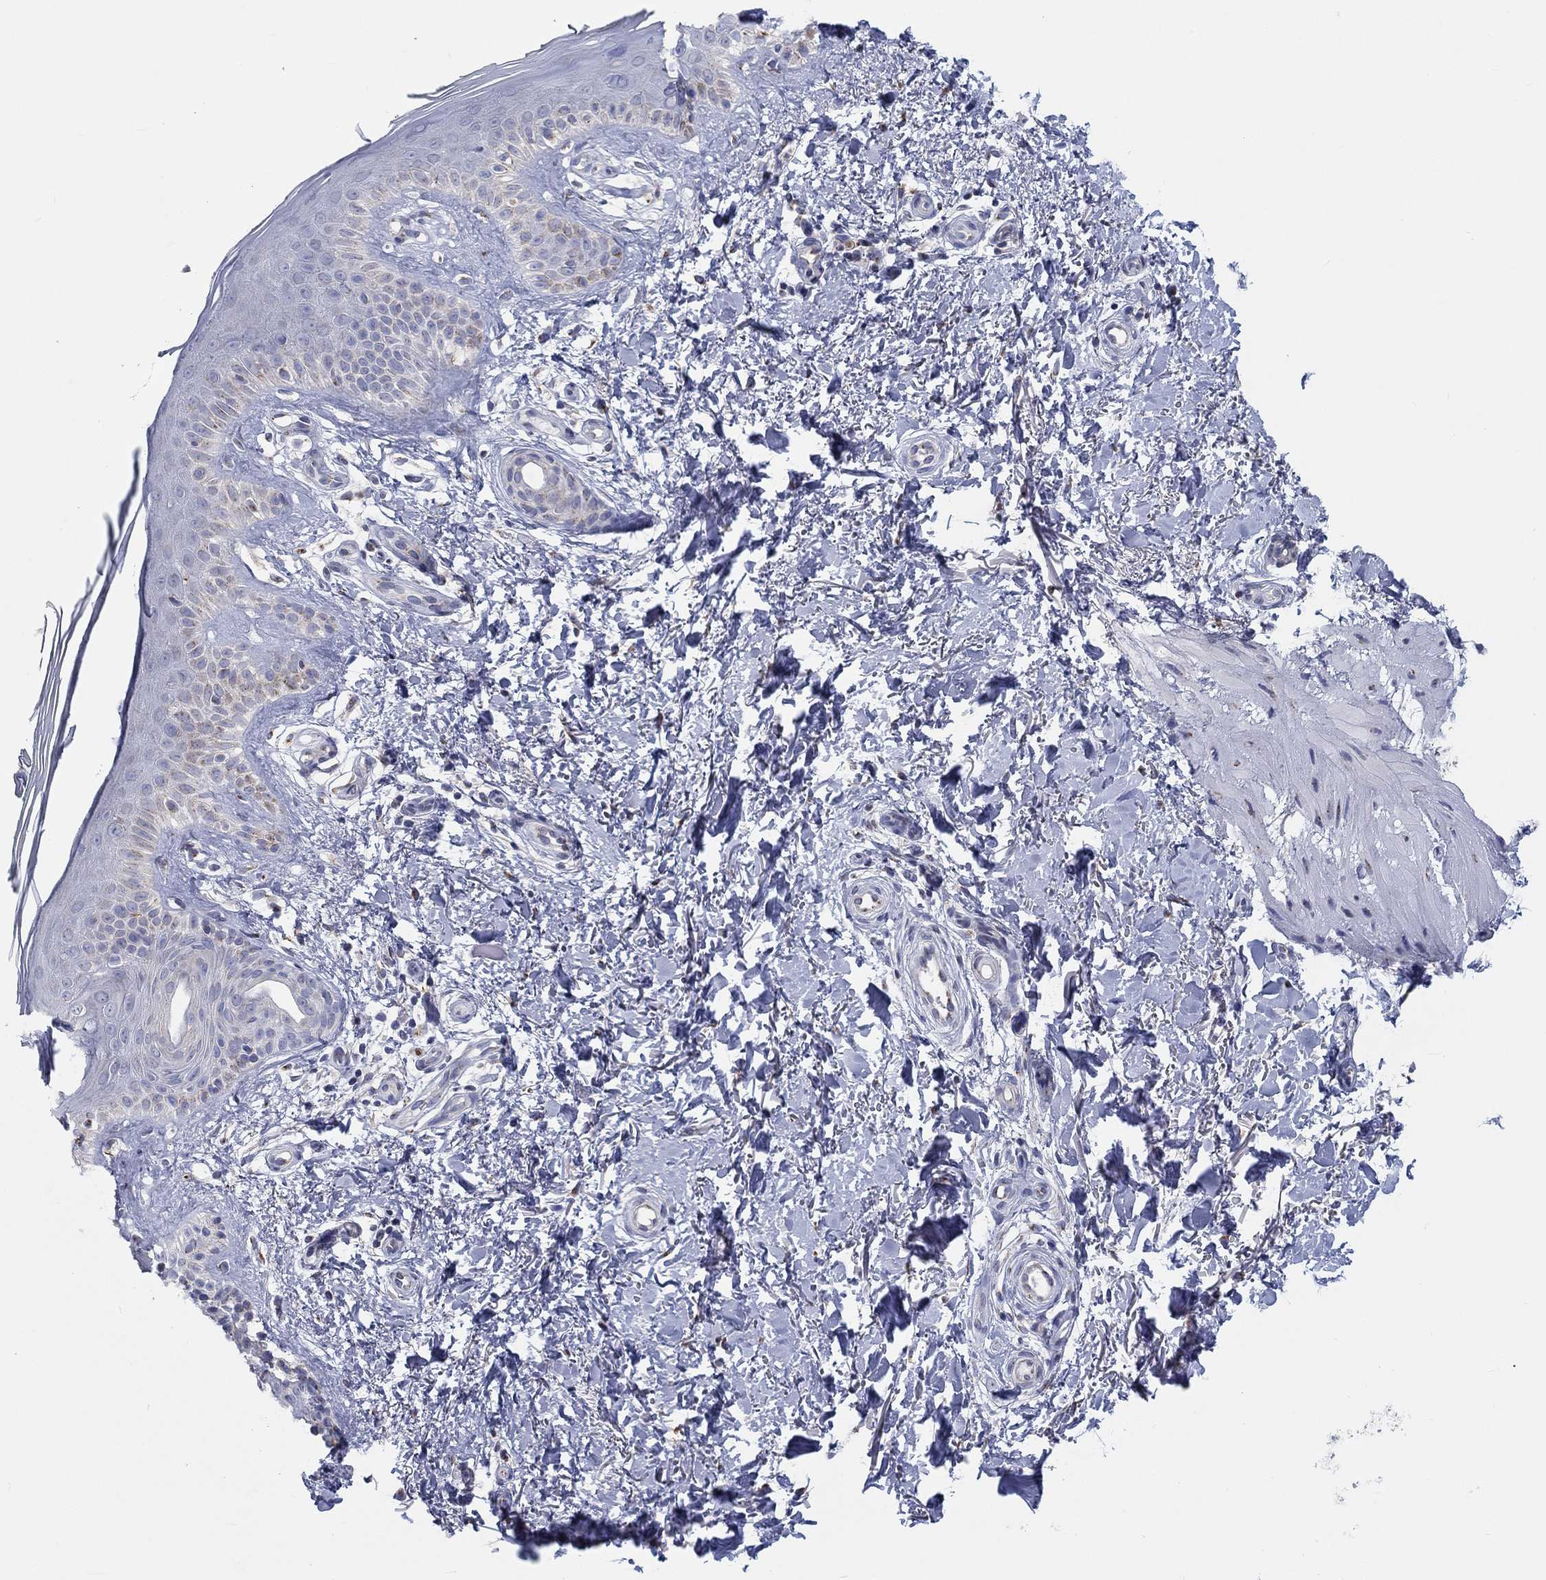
{"staining": {"intensity": "negative", "quantity": "none", "location": "none"}, "tissue": "skin", "cell_type": "Fibroblasts", "image_type": "normal", "snomed": [{"axis": "morphology", "description": "Normal tissue, NOS"}, {"axis": "morphology", "description": "Inflammation, NOS"}, {"axis": "morphology", "description": "Fibrosis, NOS"}, {"axis": "topography", "description": "Skin"}], "caption": "Fibroblasts show no significant protein staining in unremarkable skin.", "gene": "LRRC4C", "patient": {"sex": "male", "age": 71}}